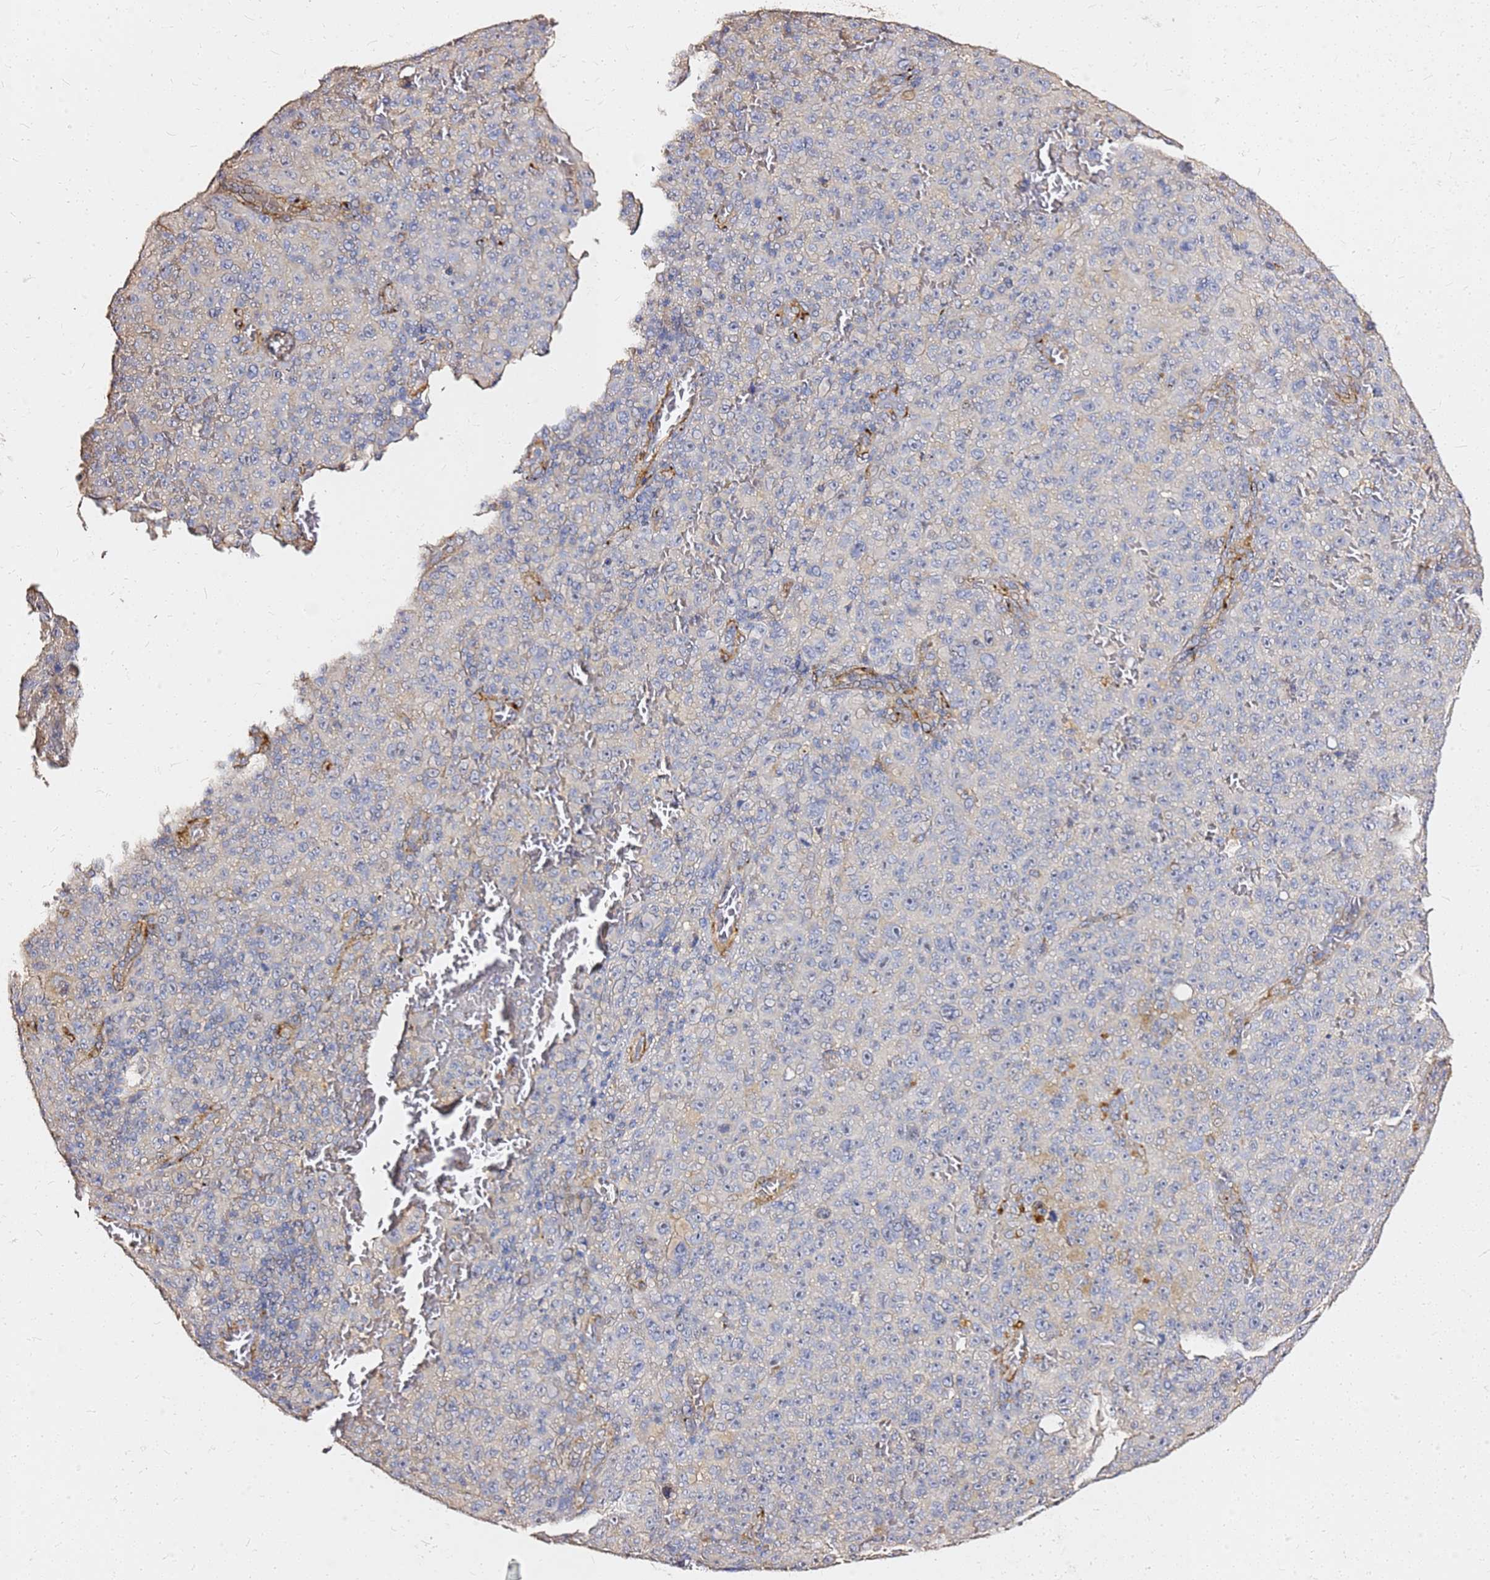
{"staining": {"intensity": "weak", "quantity": "<25%", "location": "cytoplasmic/membranous"}, "tissue": "melanoma", "cell_type": "Tumor cells", "image_type": "cancer", "snomed": [{"axis": "morphology", "description": "Malignant melanoma, NOS"}, {"axis": "topography", "description": "Skin"}], "caption": "Histopathology image shows no significant protein expression in tumor cells of malignant melanoma.", "gene": "EXD3", "patient": {"sex": "female", "age": 82}}